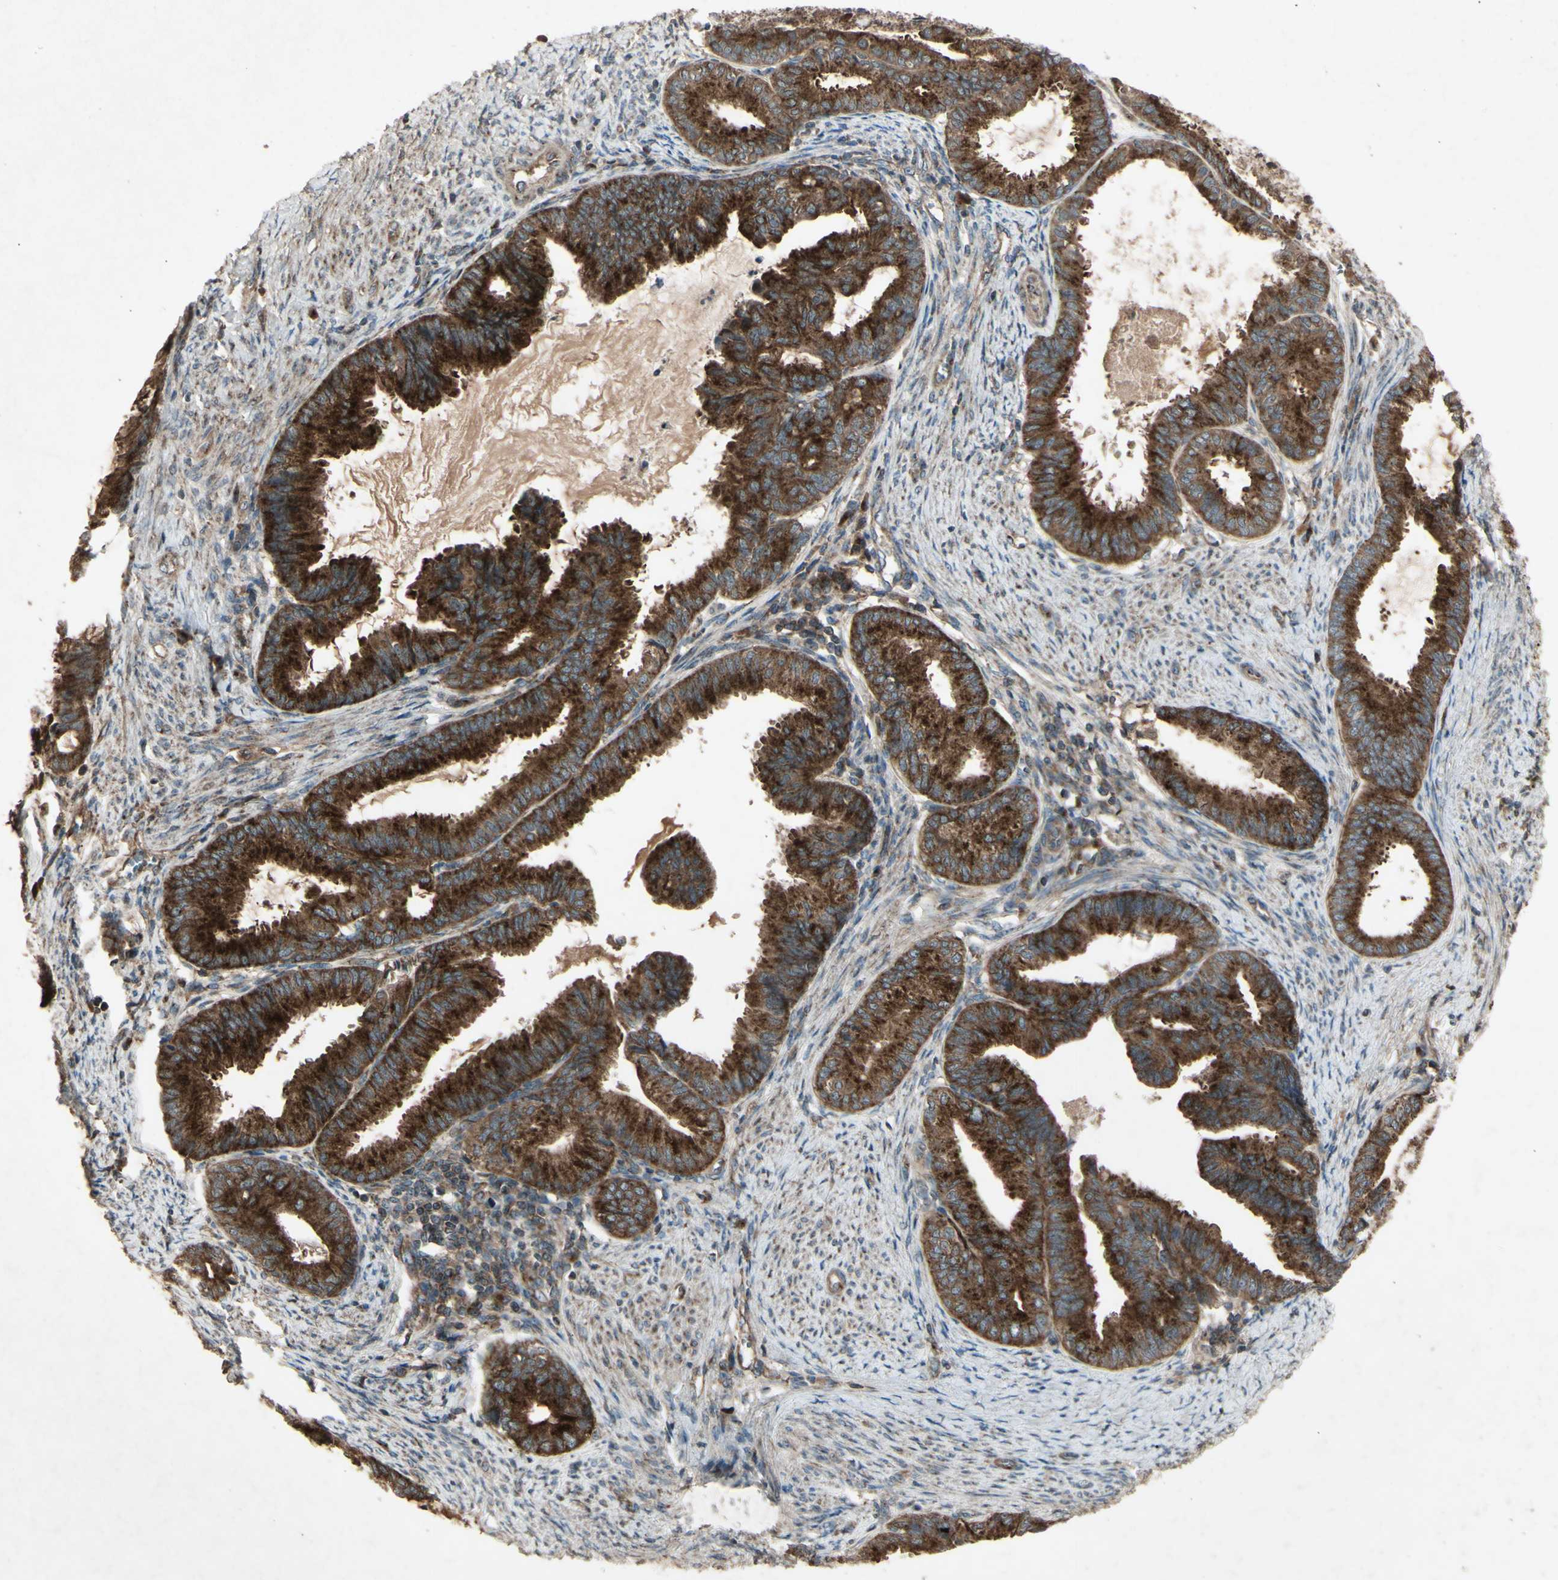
{"staining": {"intensity": "strong", "quantity": ">75%", "location": "cytoplasmic/membranous"}, "tissue": "endometrial cancer", "cell_type": "Tumor cells", "image_type": "cancer", "snomed": [{"axis": "morphology", "description": "Adenocarcinoma, NOS"}, {"axis": "topography", "description": "Endometrium"}], "caption": "Protein staining of adenocarcinoma (endometrial) tissue reveals strong cytoplasmic/membranous staining in approximately >75% of tumor cells.", "gene": "AP1G1", "patient": {"sex": "female", "age": 86}}